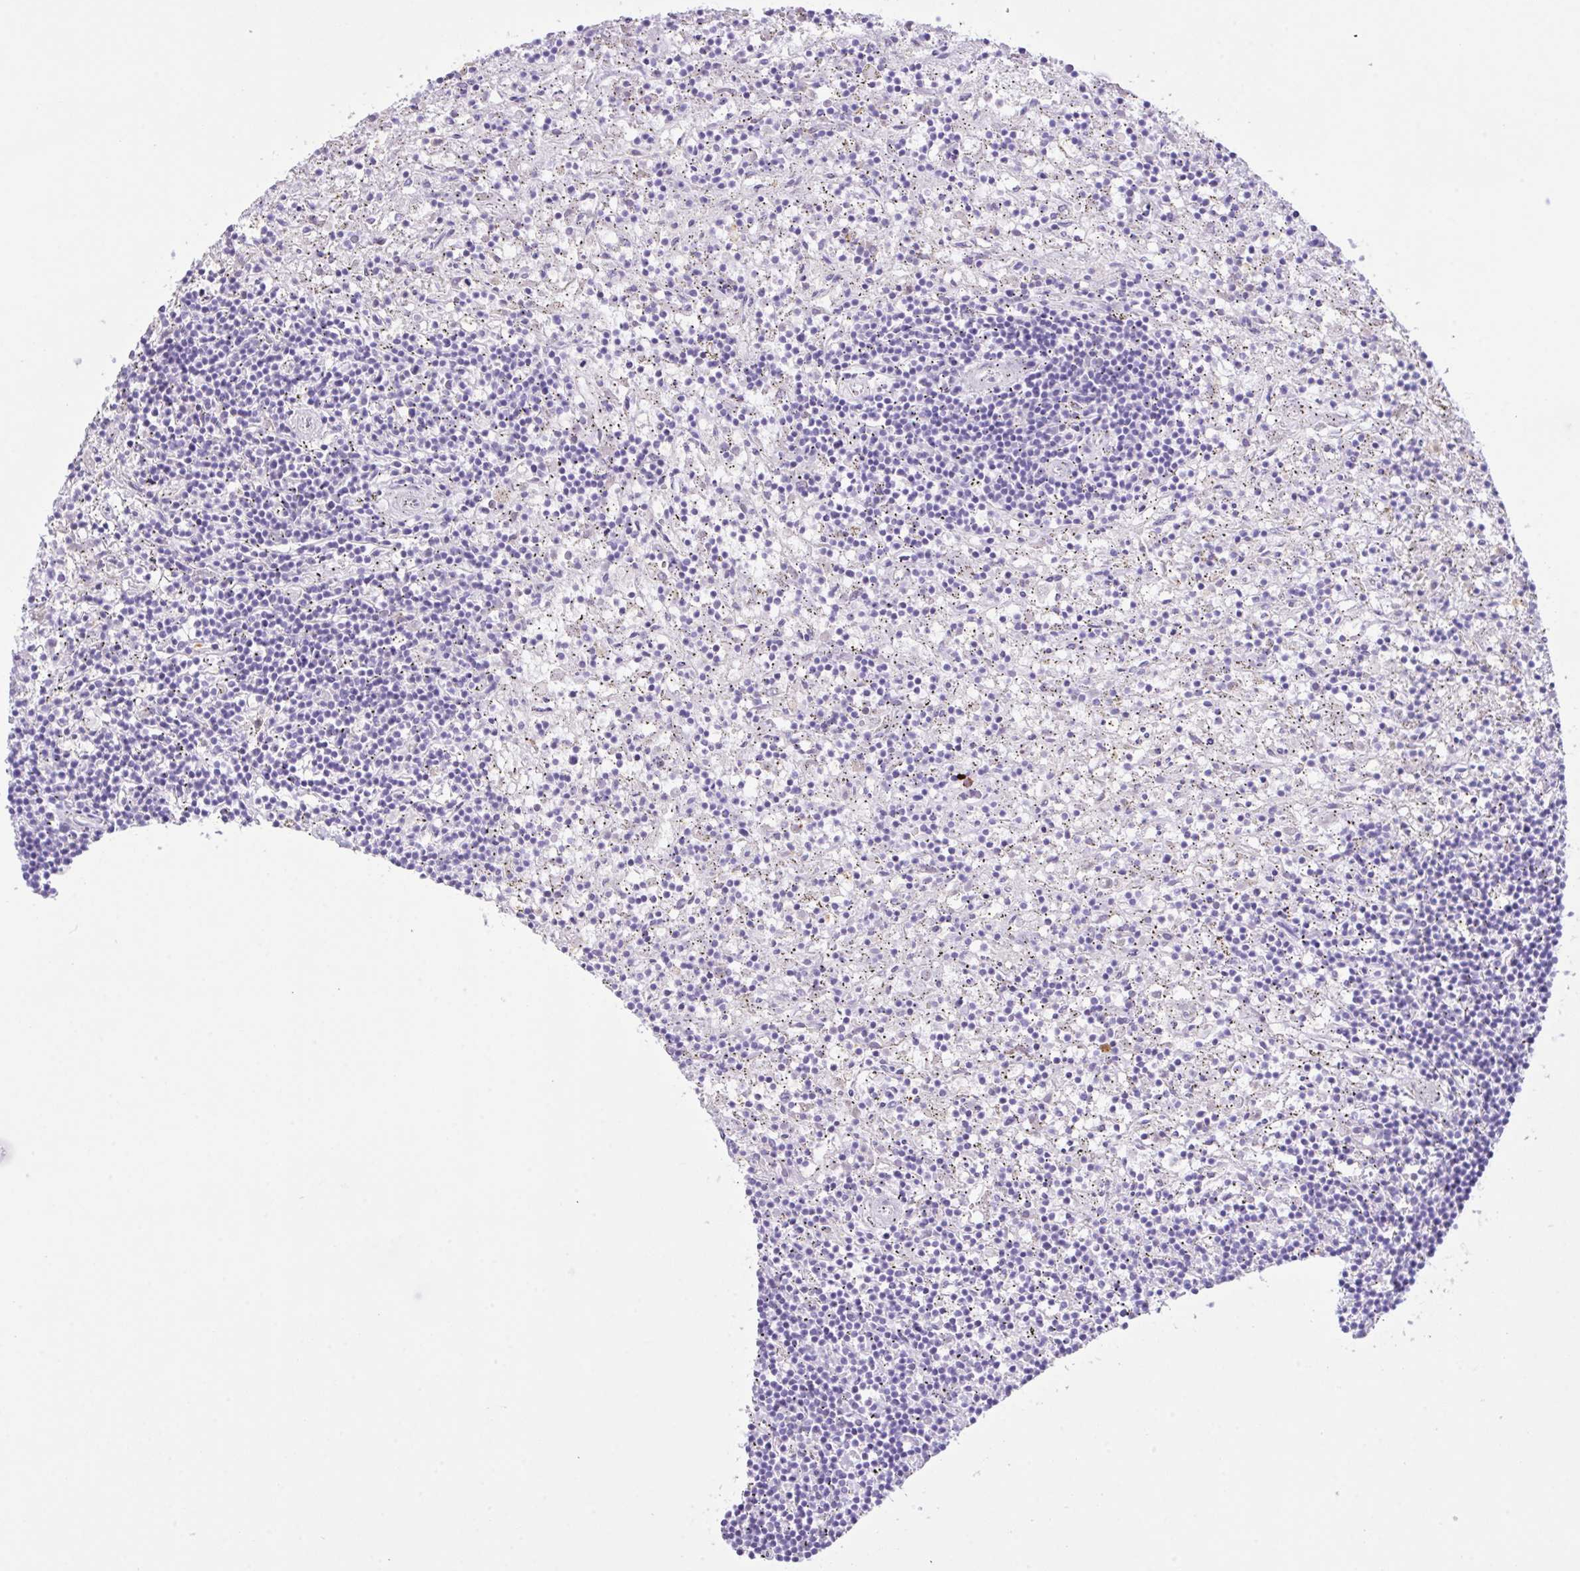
{"staining": {"intensity": "negative", "quantity": "none", "location": "none"}, "tissue": "lymphoma", "cell_type": "Tumor cells", "image_type": "cancer", "snomed": [{"axis": "morphology", "description": "Malignant lymphoma, non-Hodgkin's type, Low grade"}, {"axis": "topography", "description": "Spleen"}], "caption": "The micrograph reveals no significant expression in tumor cells of low-grade malignant lymphoma, non-Hodgkin's type.", "gene": "CST11", "patient": {"sex": "male", "age": 76}}